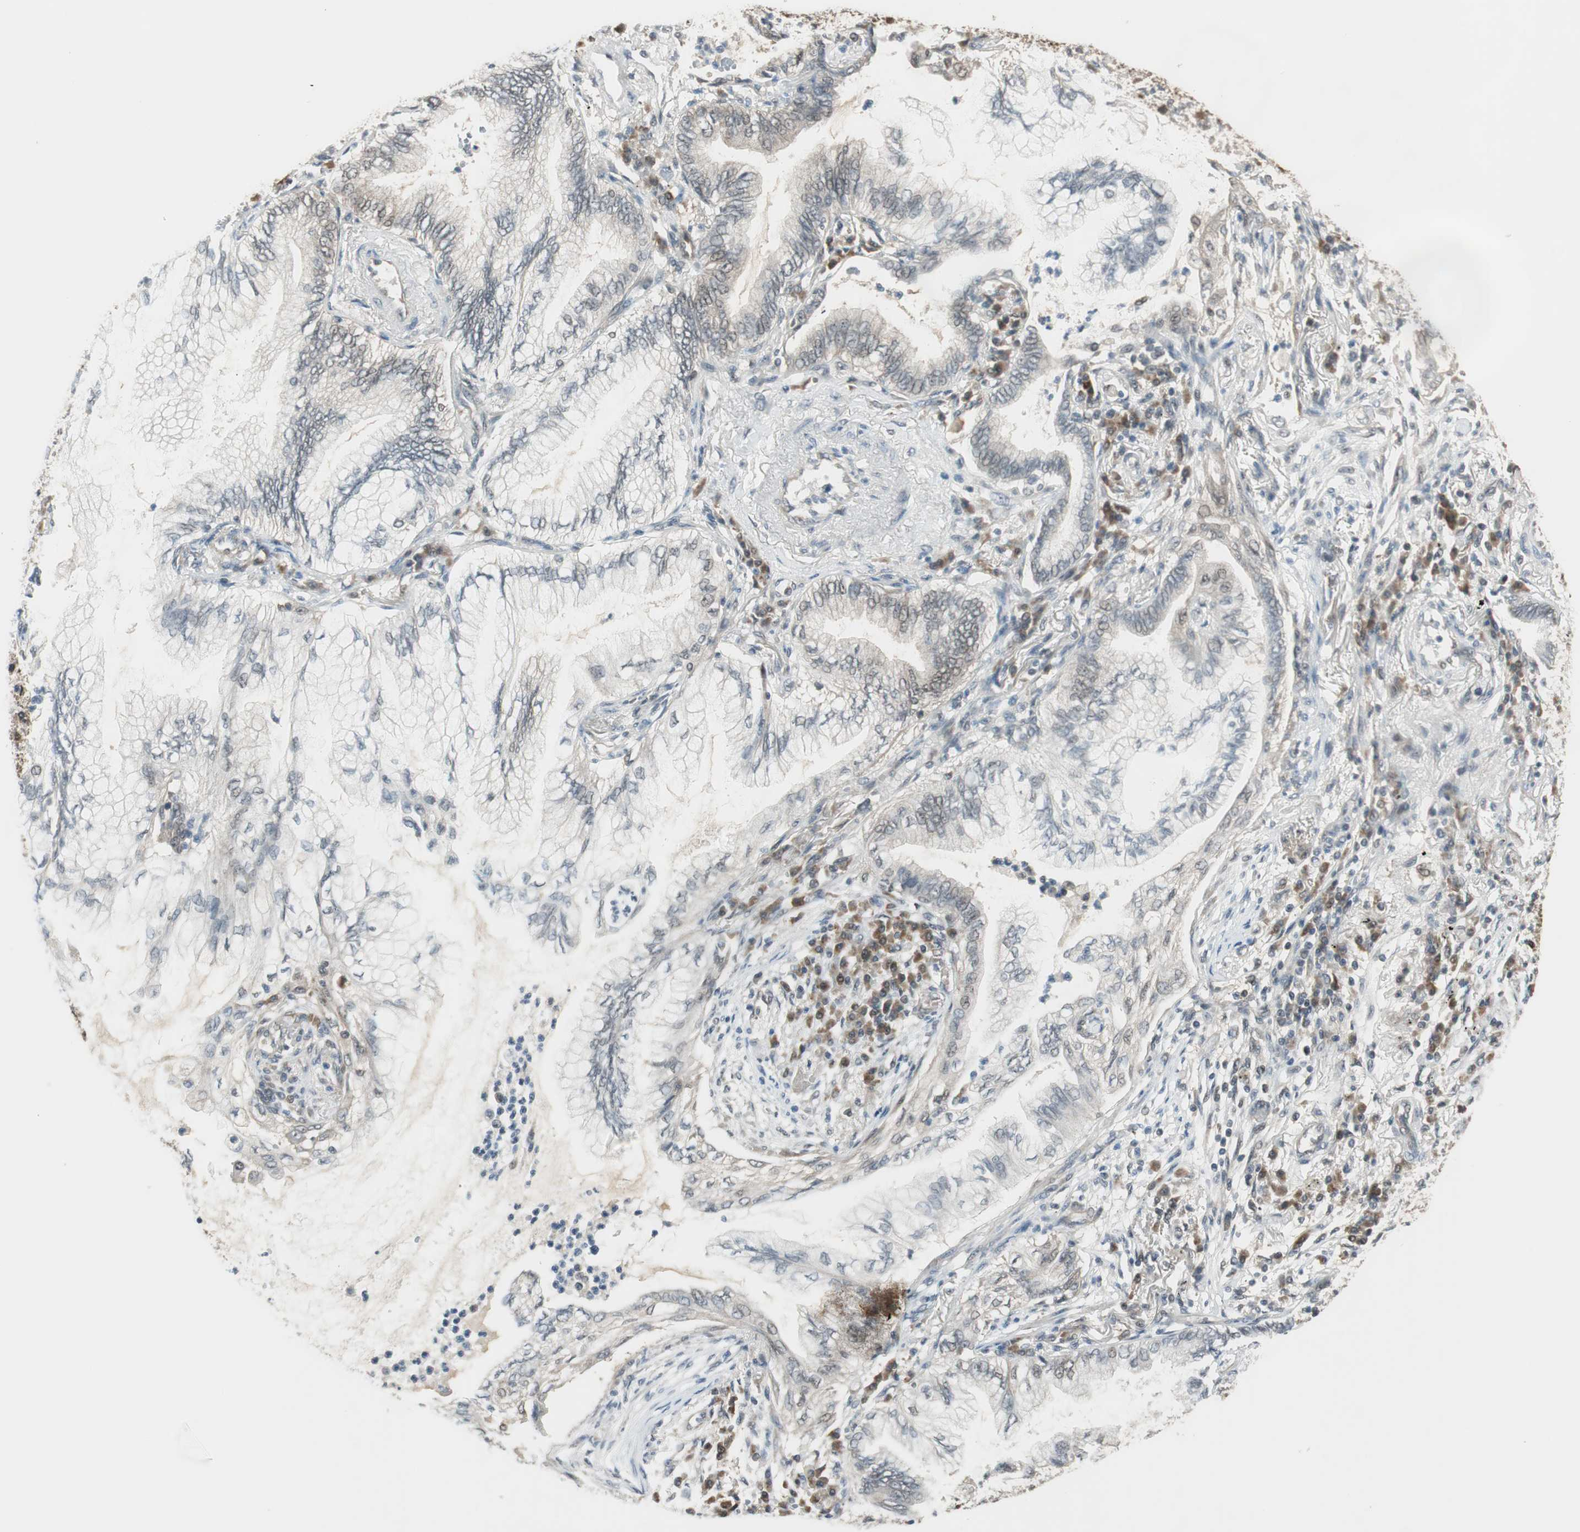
{"staining": {"intensity": "negative", "quantity": "none", "location": "none"}, "tissue": "lung cancer", "cell_type": "Tumor cells", "image_type": "cancer", "snomed": [{"axis": "morphology", "description": "Normal tissue, NOS"}, {"axis": "morphology", "description": "Adenocarcinoma, NOS"}, {"axis": "topography", "description": "Bronchus"}, {"axis": "topography", "description": "Lung"}], "caption": "Tumor cells are negative for brown protein staining in lung adenocarcinoma.", "gene": "IPO5", "patient": {"sex": "female", "age": 70}}